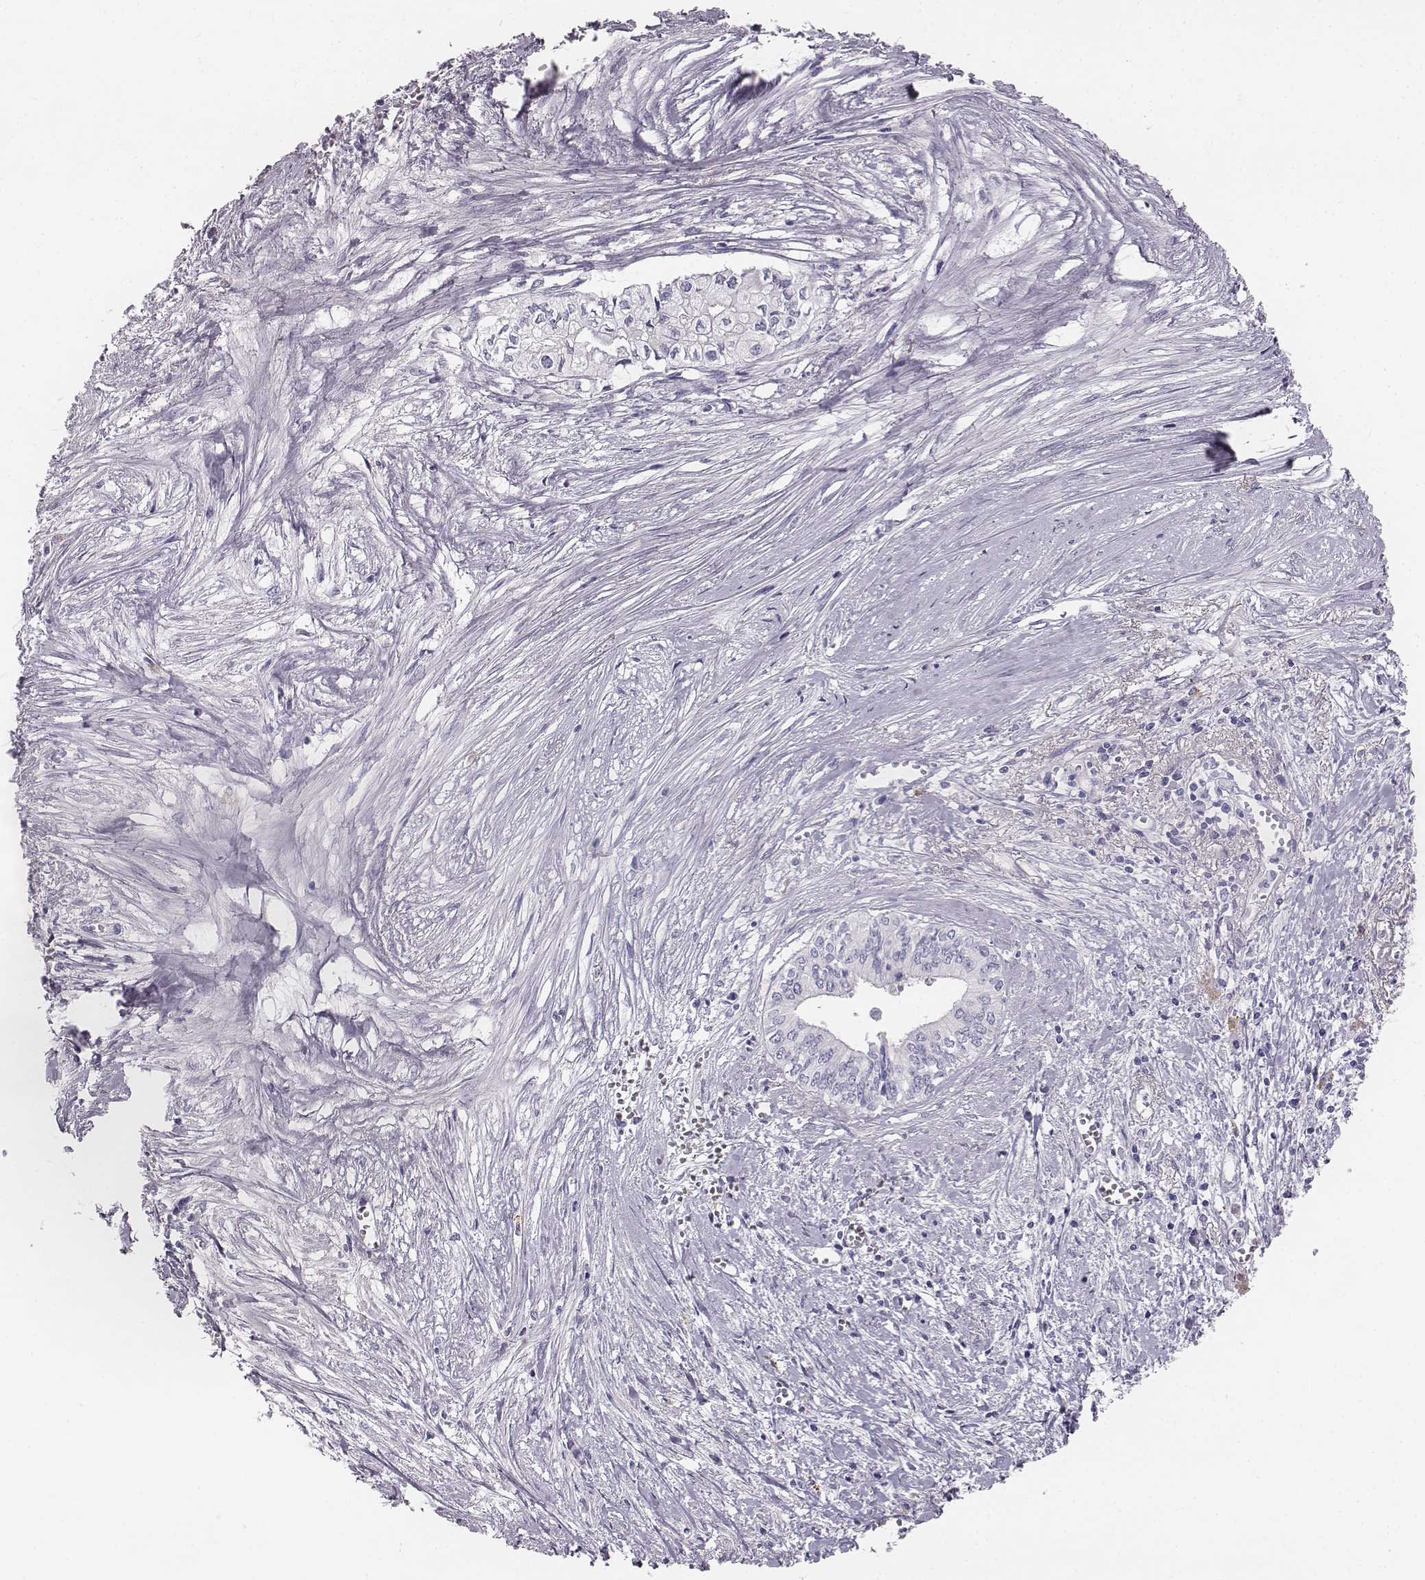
{"staining": {"intensity": "negative", "quantity": "none", "location": "none"}, "tissue": "pancreatic cancer", "cell_type": "Tumor cells", "image_type": "cancer", "snomed": [{"axis": "morphology", "description": "Adenocarcinoma, NOS"}, {"axis": "topography", "description": "Pancreas"}], "caption": "The micrograph displays no significant staining in tumor cells of pancreatic adenocarcinoma.", "gene": "NPTXR", "patient": {"sex": "female", "age": 61}}